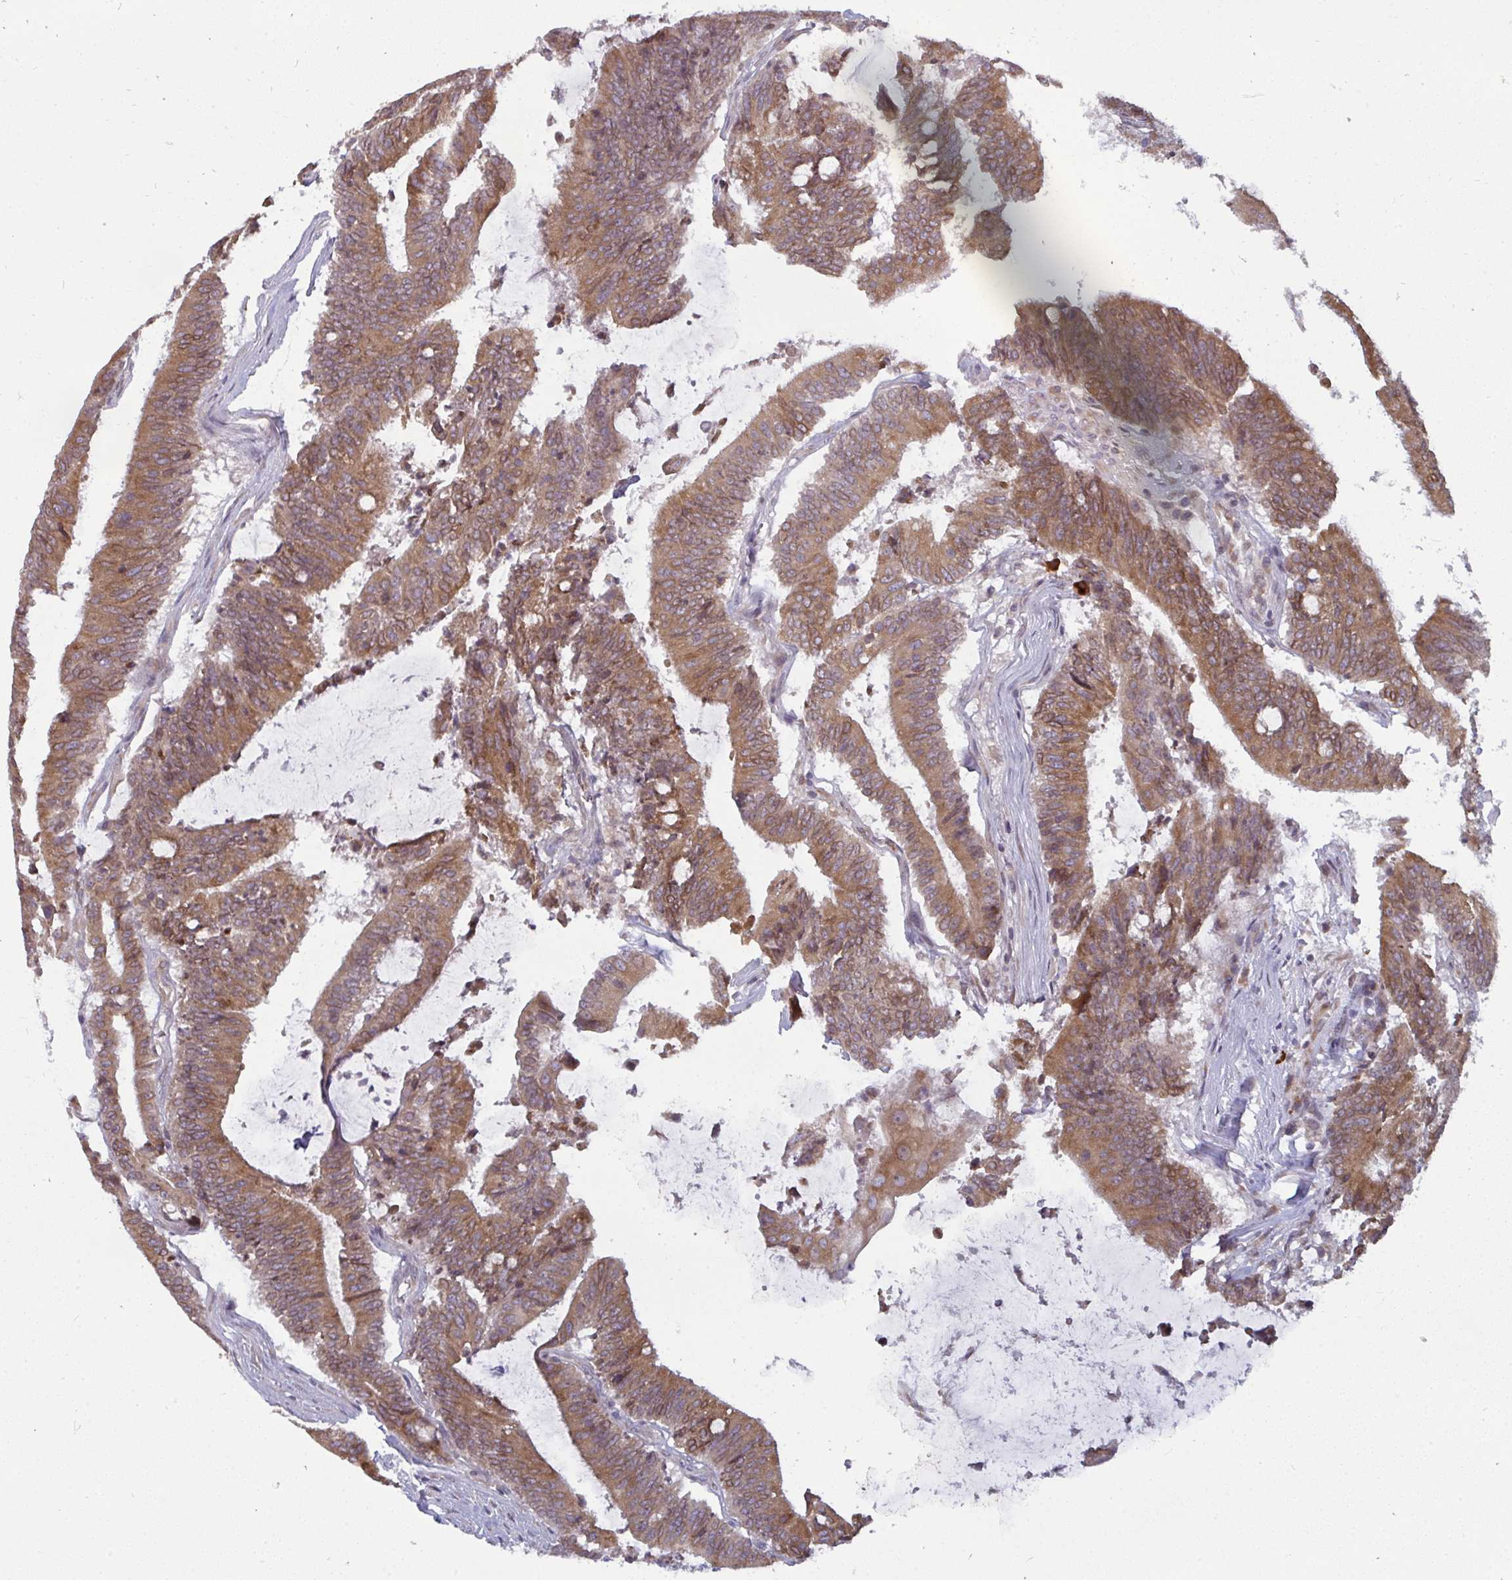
{"staining": {"intensity": "moderate", "quantity": ">75%", "location": "cytoplasmic/membranous"}, "tissue": "colorectal cancer", "cell_type": "Tumor cells", "image_type": "cancer", "snomed": [{"axis": "morphology", "description": "Adenocarcinoma, NOS"}, {"axis": "topography", "description": "Colon"}], "caption": "Colorectal cancer stained for a protein (brown) shows moderate cytoplasmic/membranous positive positivity in approximately >75% of tumor cells.", "gene": "LYSMD4", "patient": {"sex": "female", "age": 43}}